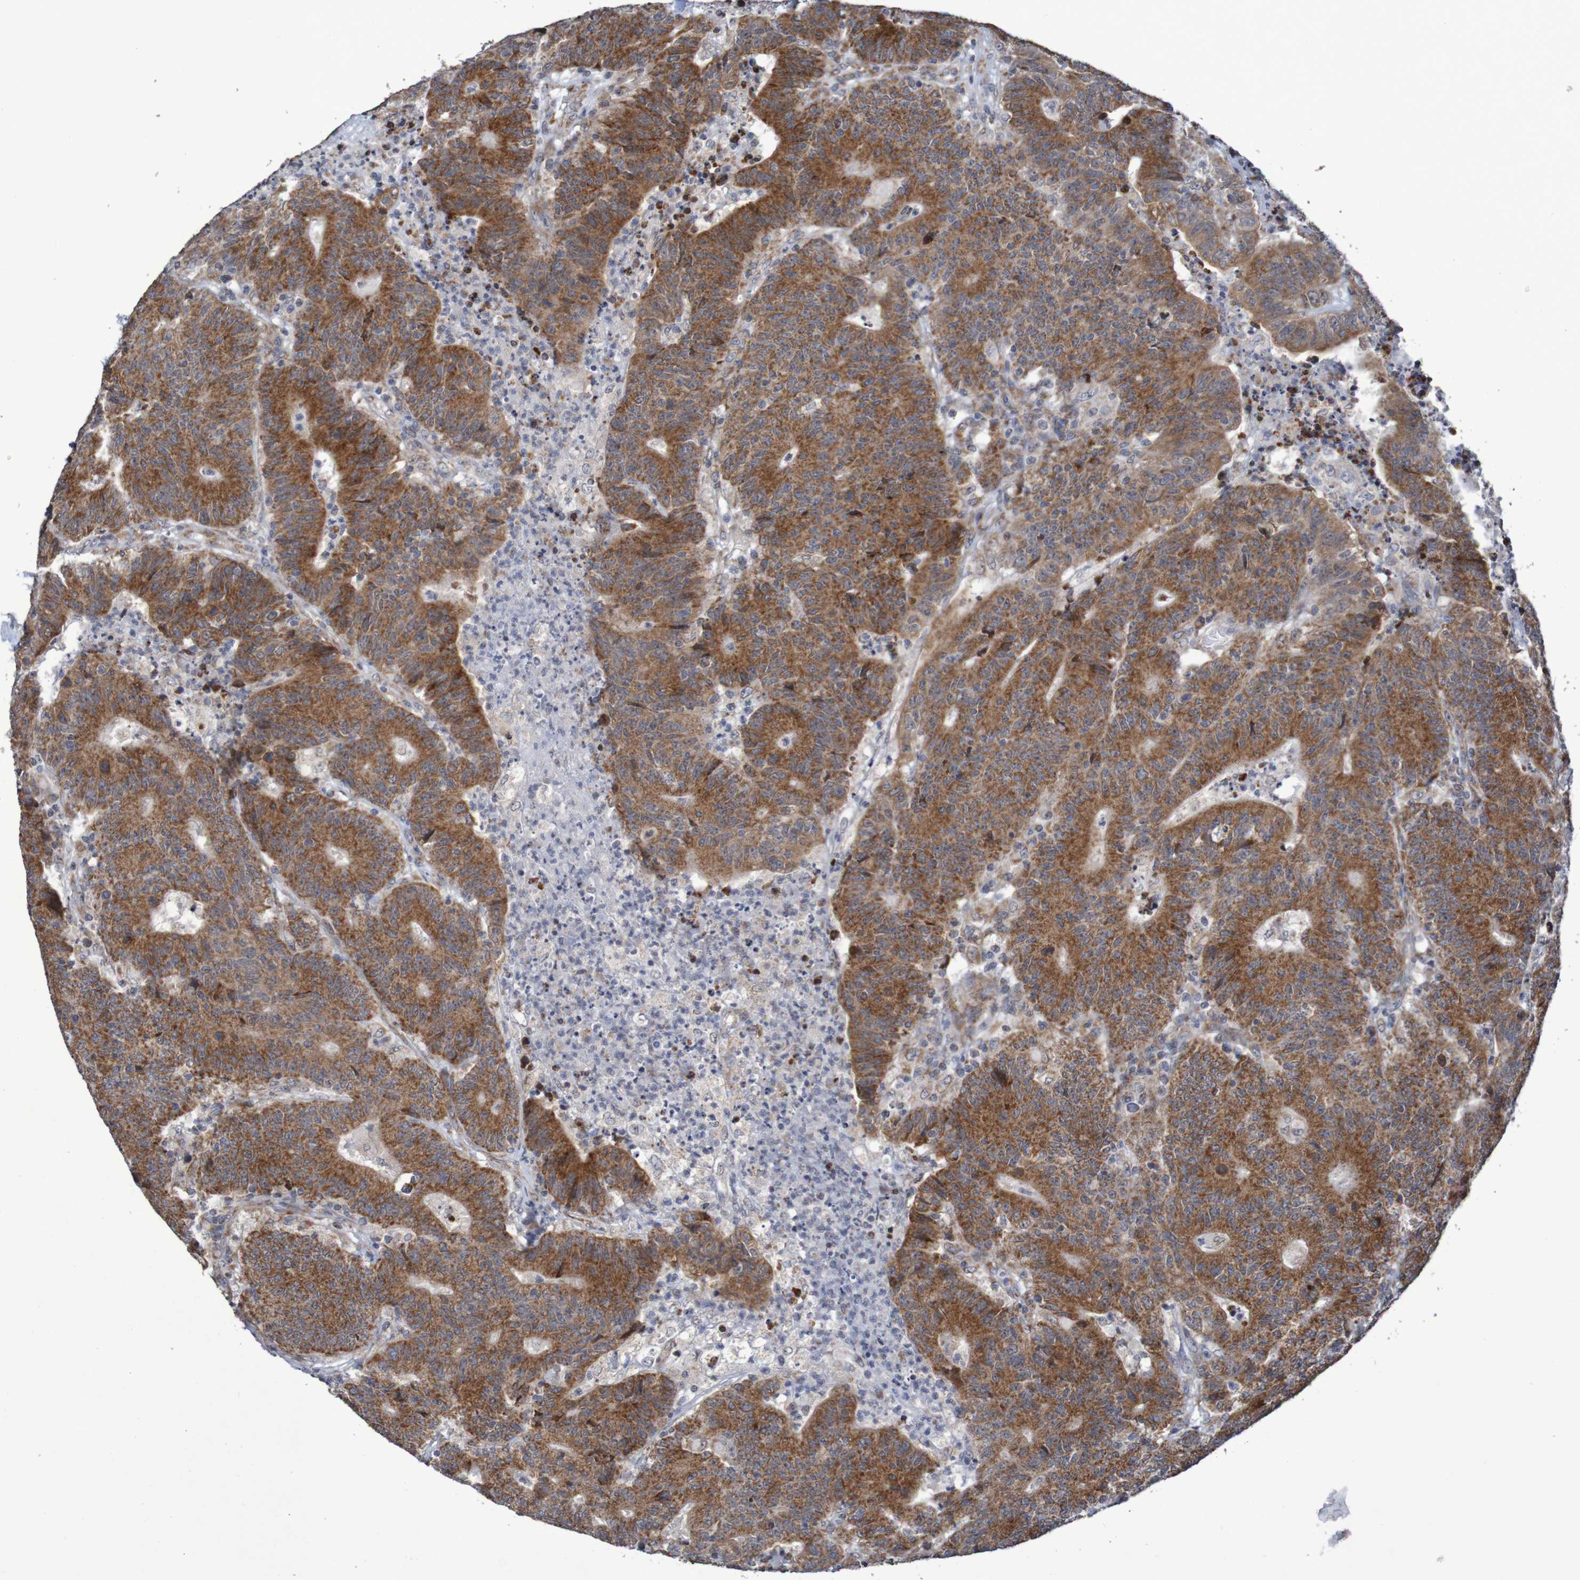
{"staining": {"intensity": "strong", "quantity": ">75%", "location": "cytoplasmic/membranous"}, "tissue": "colorectal cancer", "cell_type": "Tumor cells", "image_type": "cancer", "snomed": [{"axis": "morphology", "description": "Normal tissue, NOS"}, {"axis": "morphology", "description": "Adenocarcinoma, NOS"}, {"axis": "topography", "description": "Colon"}], "caption": "Human colorectal cancer stained with a protein marker shows strong staining in tumor cells.", "gene": "DVL1", "patient": {"sex": "female", "age": 75}}